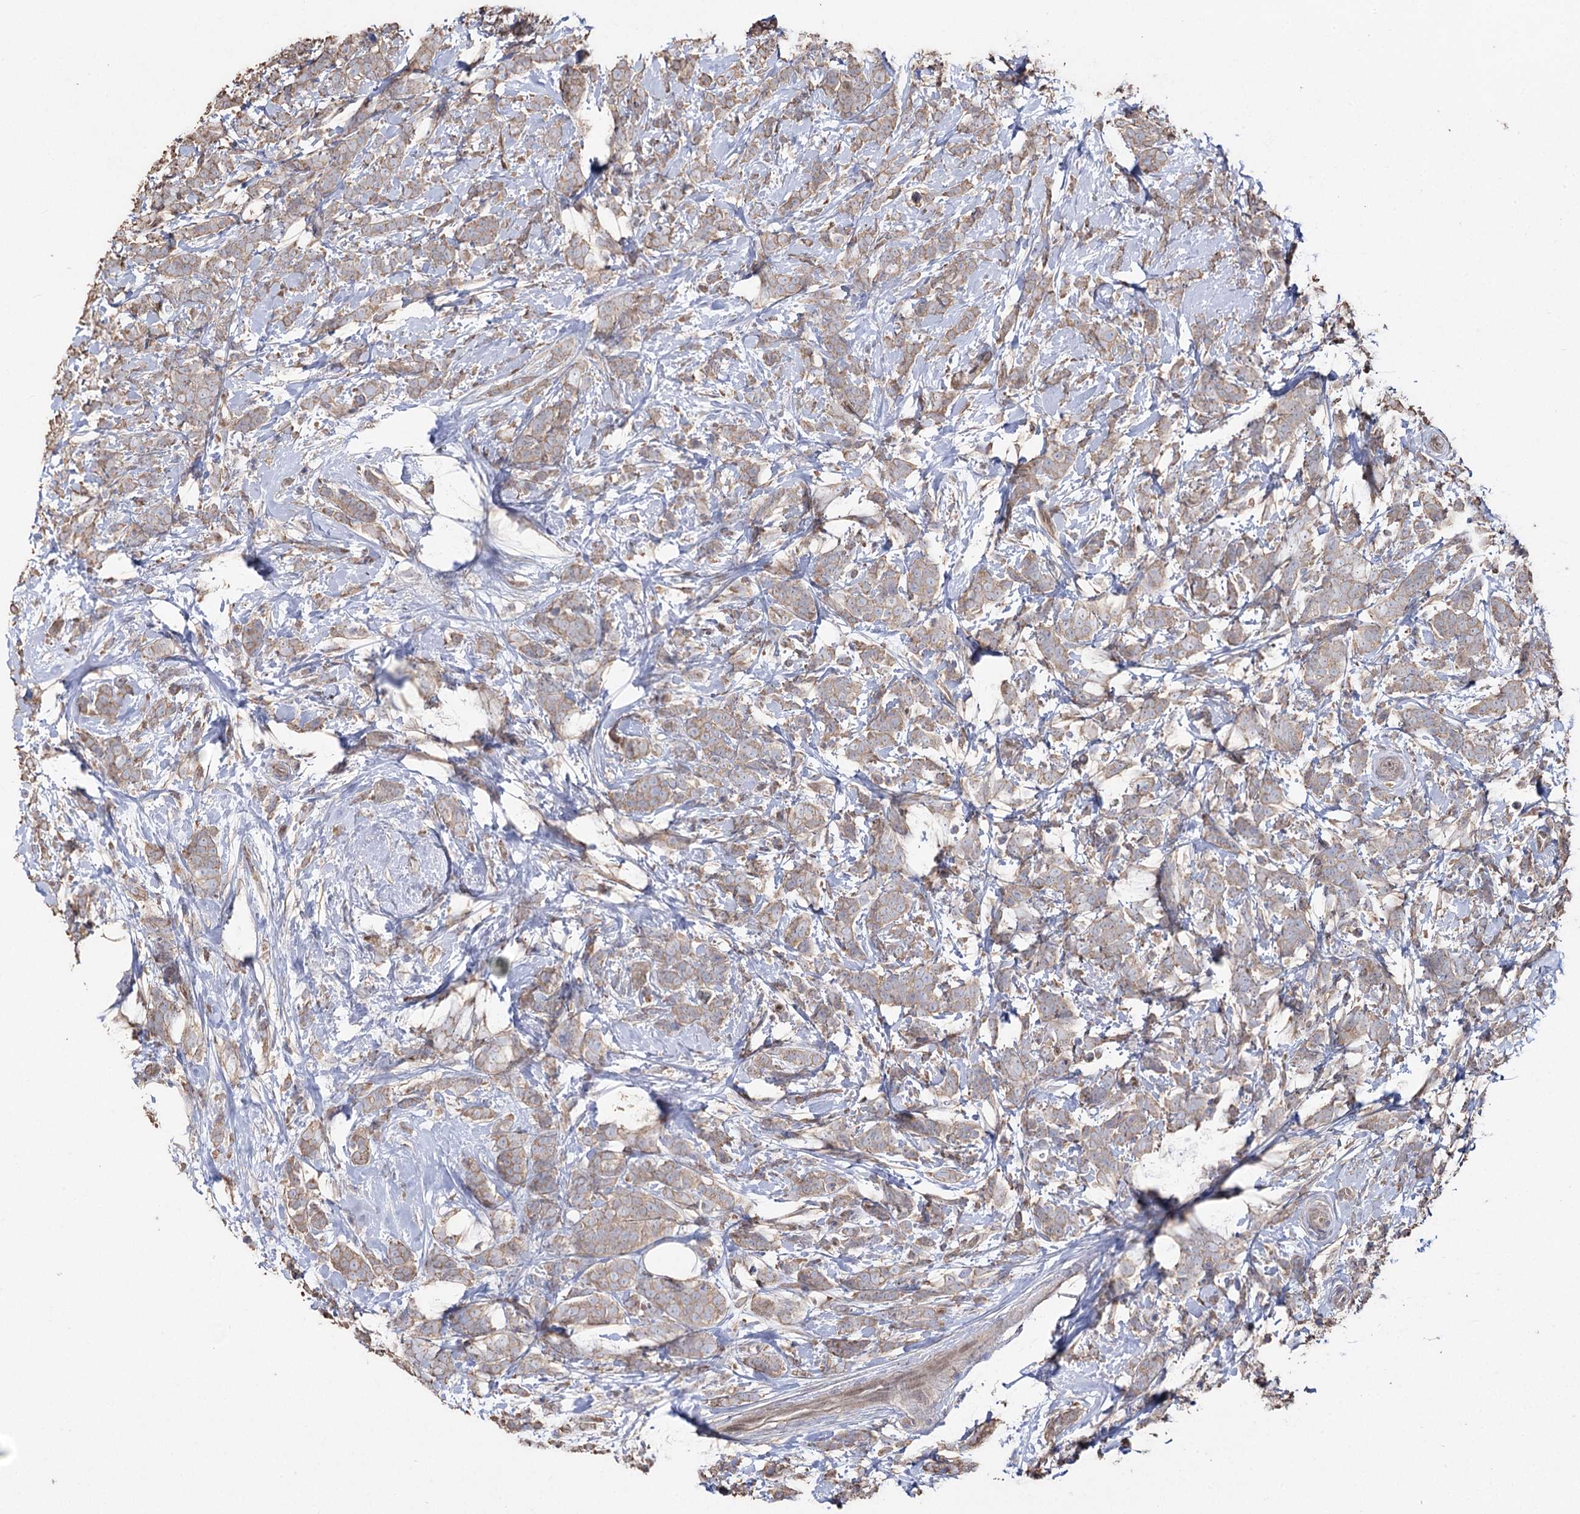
{"staining": {"intensity": "weak", "quantity": ">75%", "location": "cytoplasmic/membranous"}, "tissue": "breast cancer", "cell_type": "Tumor cells", "image_type": "cancer", "snomed": [{"axis": "morphology", "description": "Lobular carcinoma"}, {"axis": "topography", "description": "Breast"}], "caption": "This image exhibits breast cancer stained with immunohistochemistry to label a protein in brown. The cytoplasmic/membranous of tumor cells show weak positivity for the protein. Nuclei are counter-stained blue.", "gene": "FAM13B", "patient": {"sex": "female", "age": 58}}